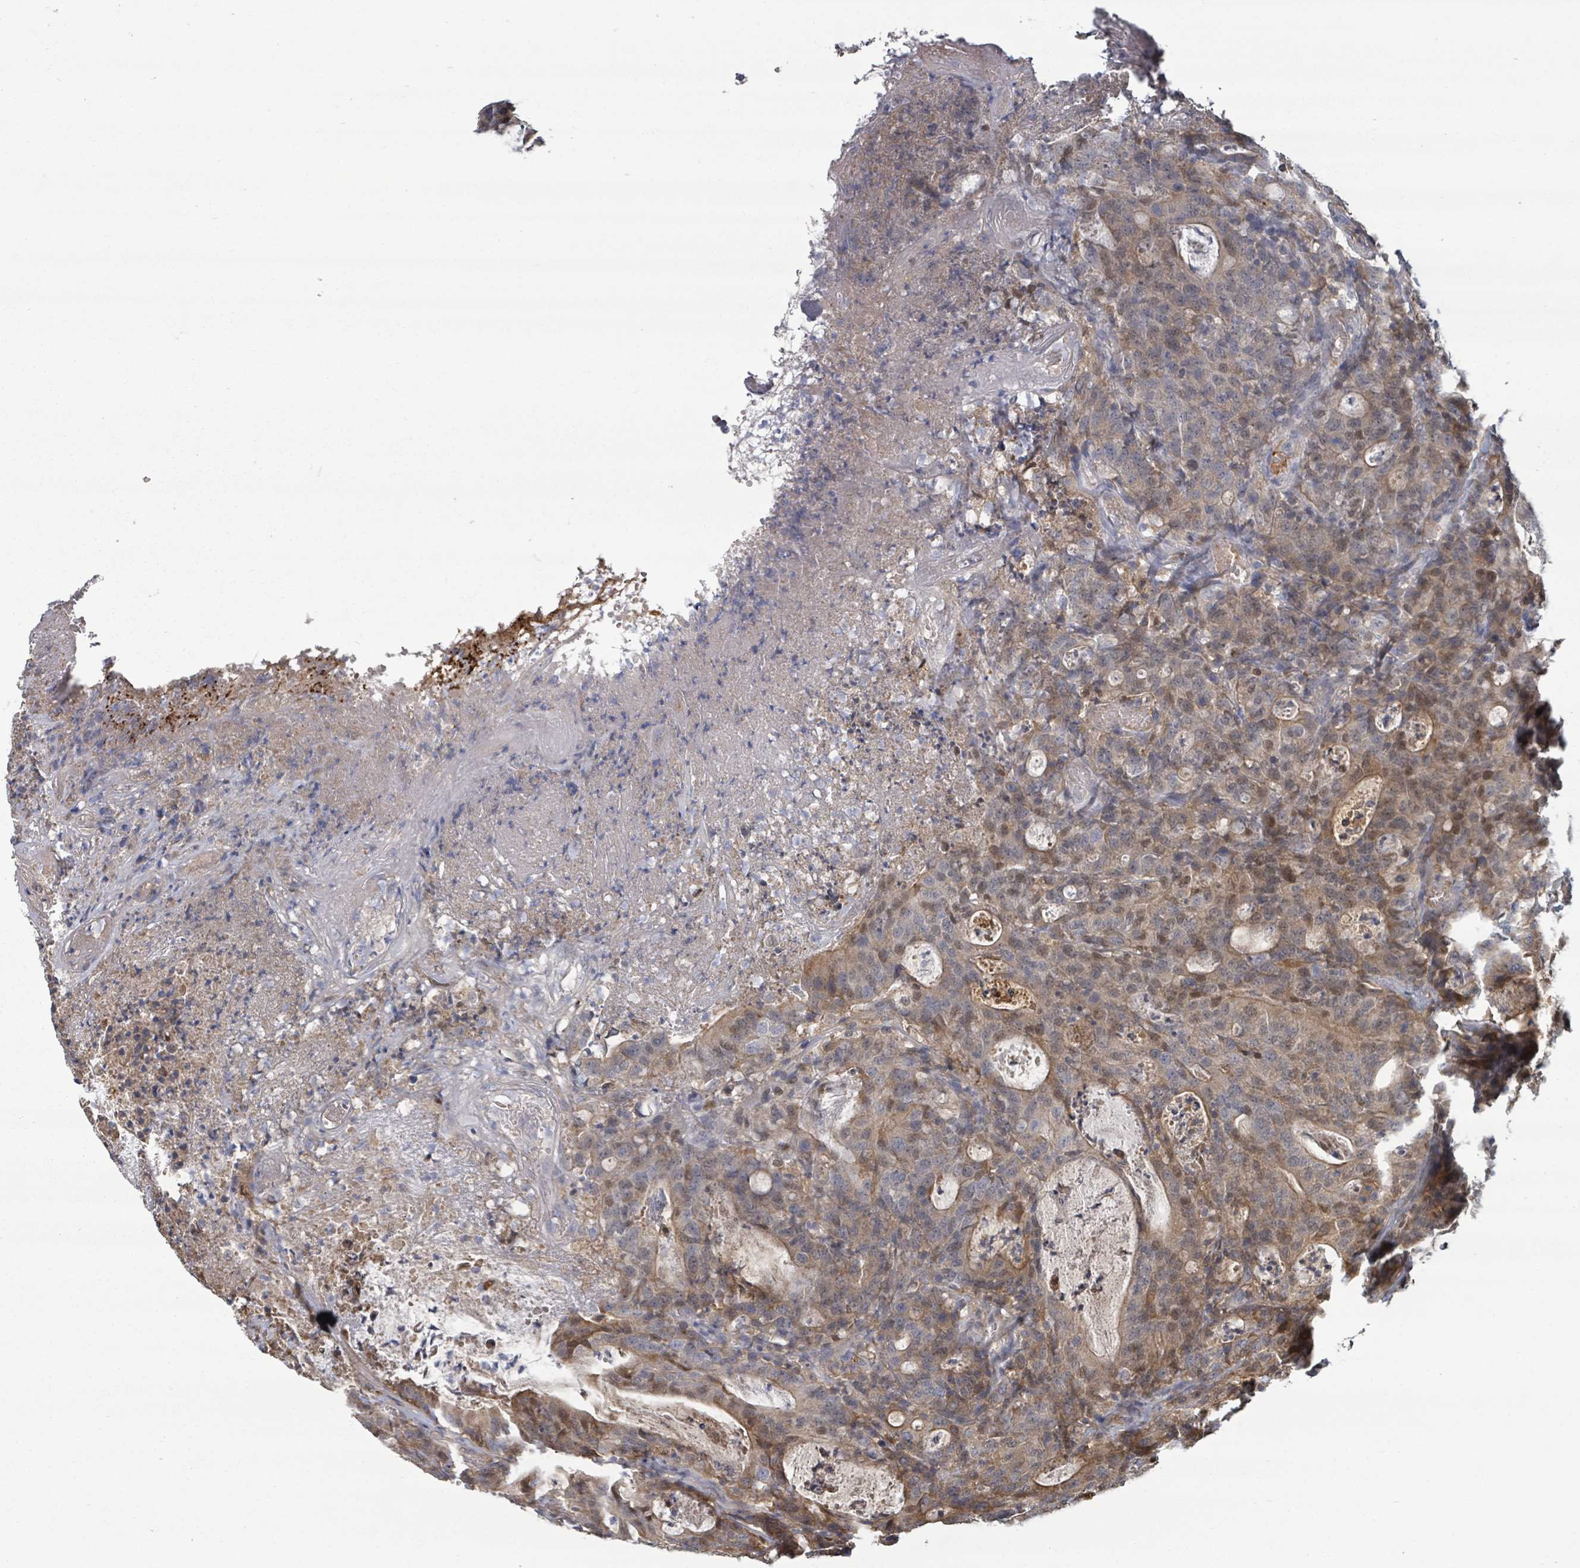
{"staining": {"intensity": "weak", "quantity": "<25%", "location": "cytoplasmic/membranous"}, "tissue": "colorectal cancer", "cell_type": "Tumor cells", "image_type": "cancer", "snomed": [{"axis": "morphology", "description": "Adenocarcinoma, NOS"}, {"axis": "topography", "description": "Colon"}], "caption": "IHC photomicrograph of neoplastic tissue: human colorectal cancer (adenocarcinoma) stained with DAB shows no significant protein positivity in tumor cells.", "gene": "GABBR1", "patient": {"sex": "male", "age": 83}}